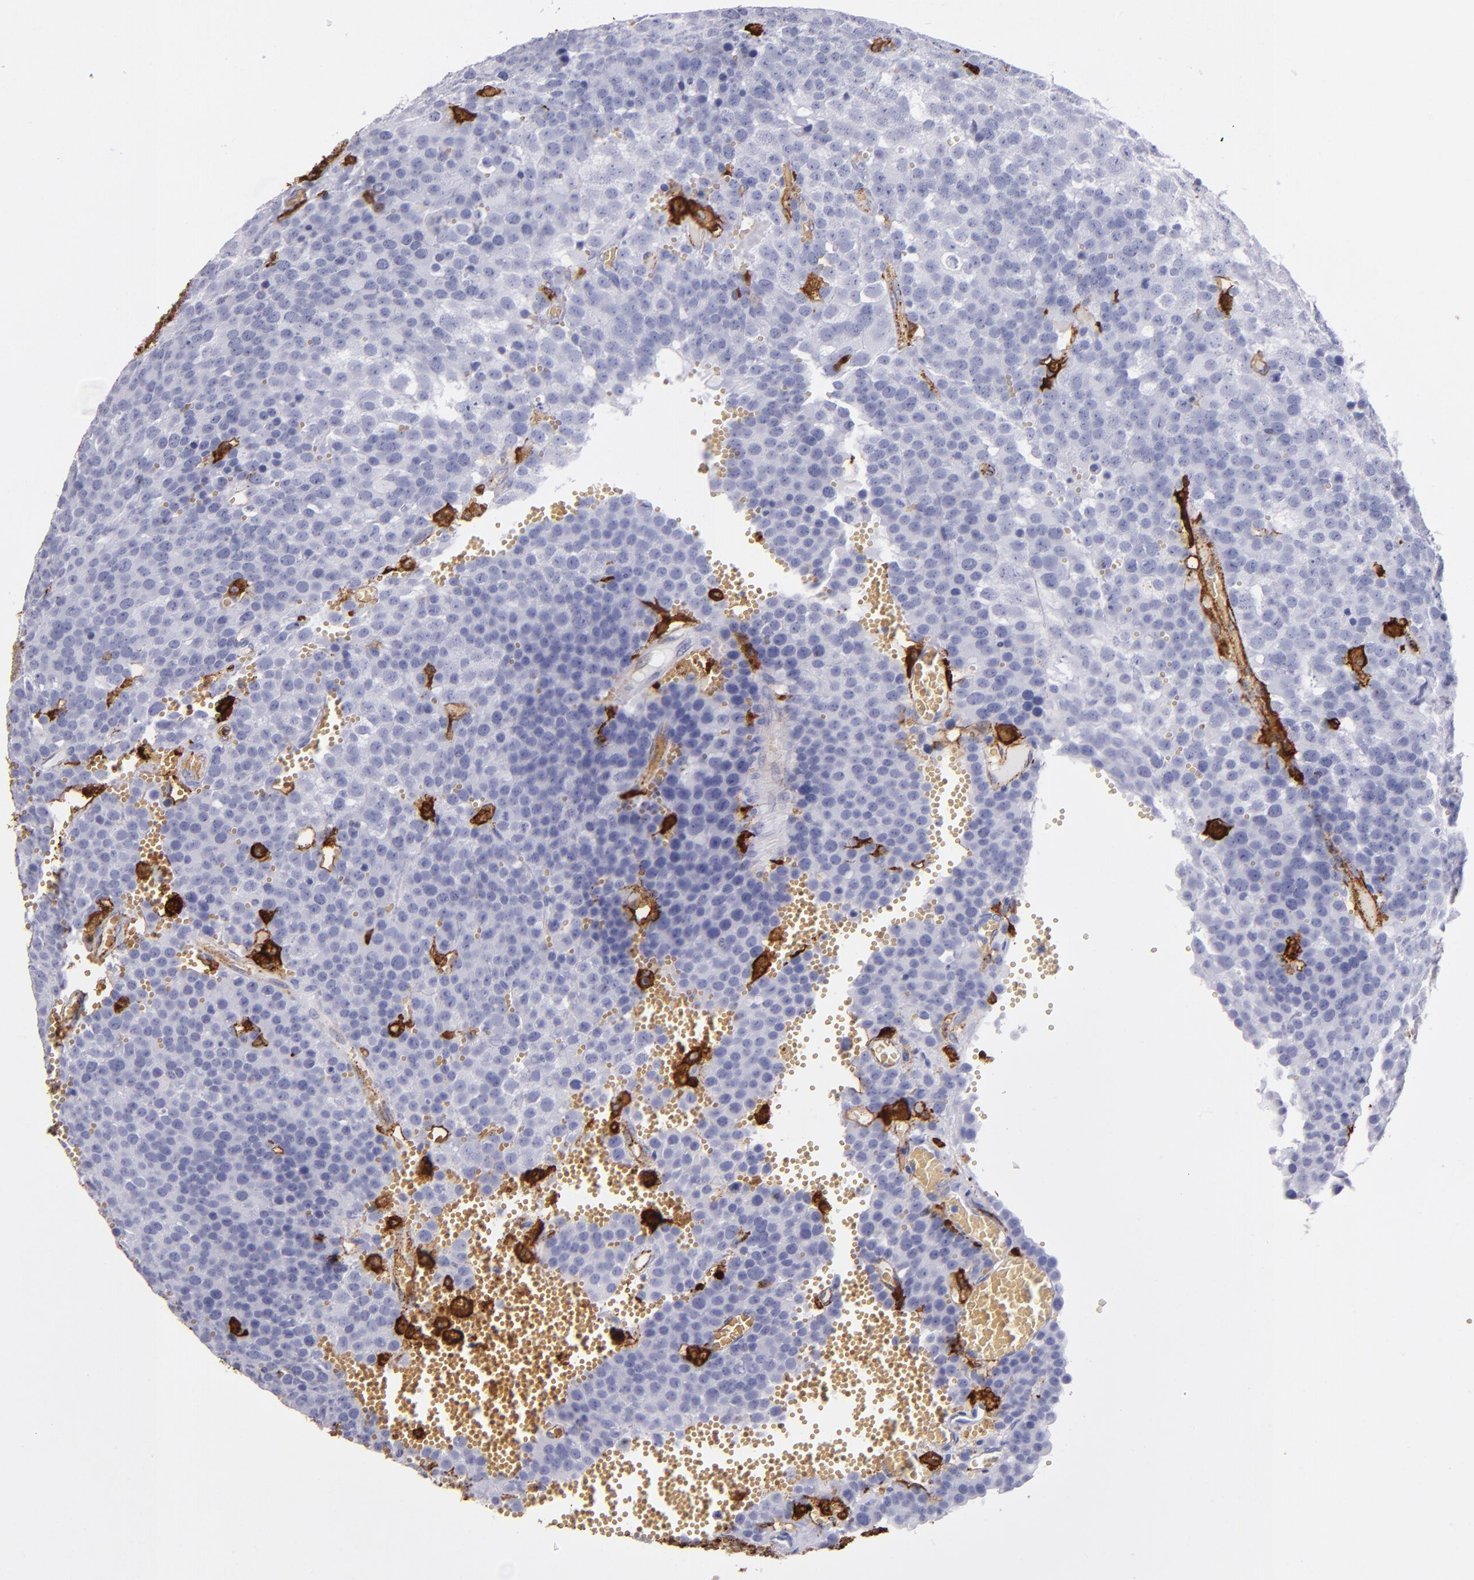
{"staining": {"intensity": "negative", "quantity": "none", "location": "none"}, "tissue": "testis cancer", "cell_type": "Tumor cells", "image_type": "cancer", "snomed": [{"axis": "morphology", "description": "Seminoma, NOS"}, {"axis": "topography", "description": "Testis"}], "caption": "IHC micrograph of human seminoma (testis) stained for a protein (brown), which demonstrates no expression in tumor cells. (Brightfield microscopy of DAB immunohistochemistry at high magnification).", "gene": "HLA-DRA", "patient": {"sex": "male", "age": 71}}